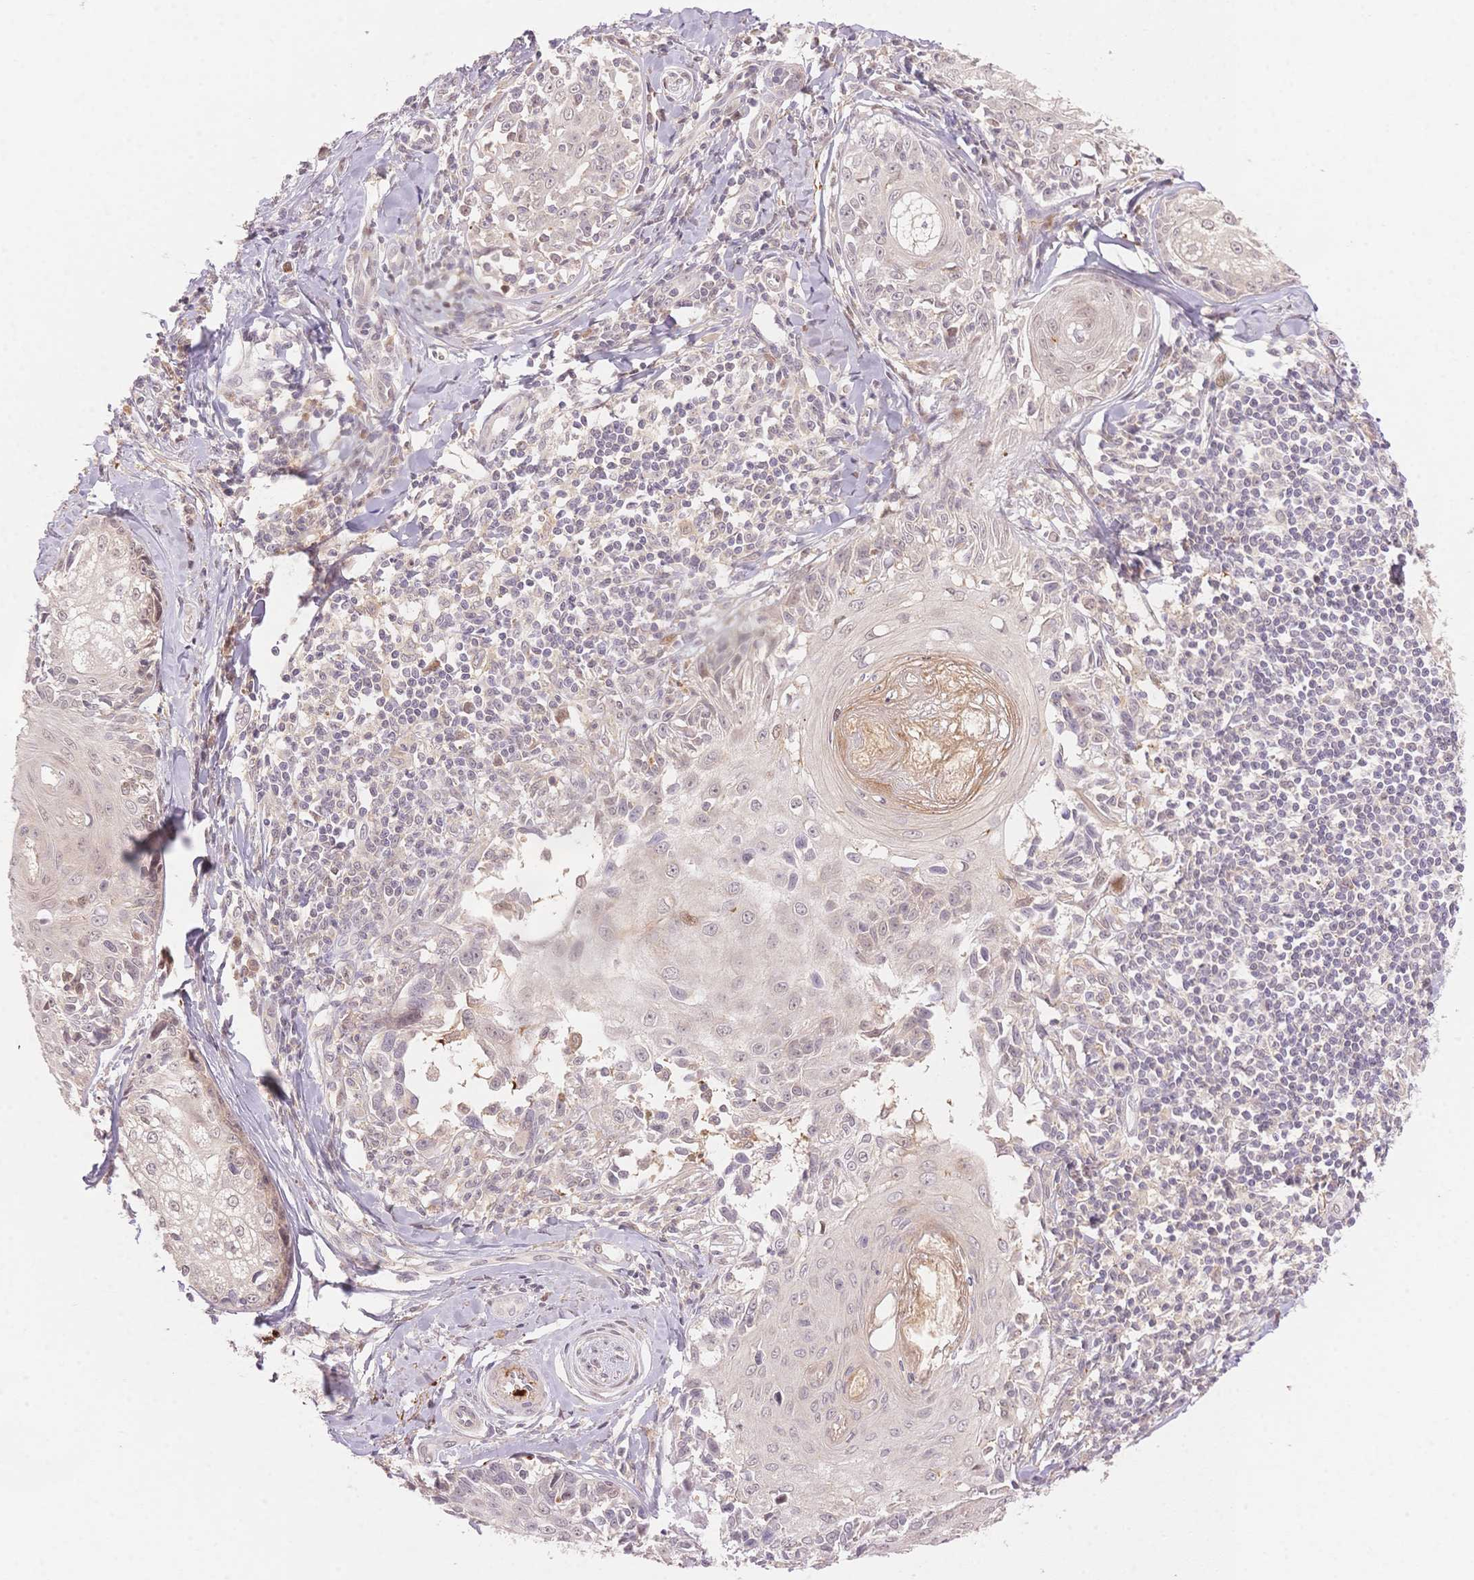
{"staining": {"intensity": "negative", "quantity": "none", "location": "none"}, "tissue": "melanoma", "cell_type": "Tumor cells", "image_type": "cancer", "snomed": [{"axis": "morphology", "description": "Malignant melanoma, NOS"}, {"axis": "topography", "description": "Skin"}], "caption": "A high-resolution histopathology image shows IHC staining of malignant melanoma, which reveals no significant expression in tumor cells. The staining was performed using DAB to visualize the protein expression in brown, while the nuclei were stained in blue with hematoxylin (Magnification: 20x).", "gene": "STK39", "patient": {"sex": "female", "age": 86}}